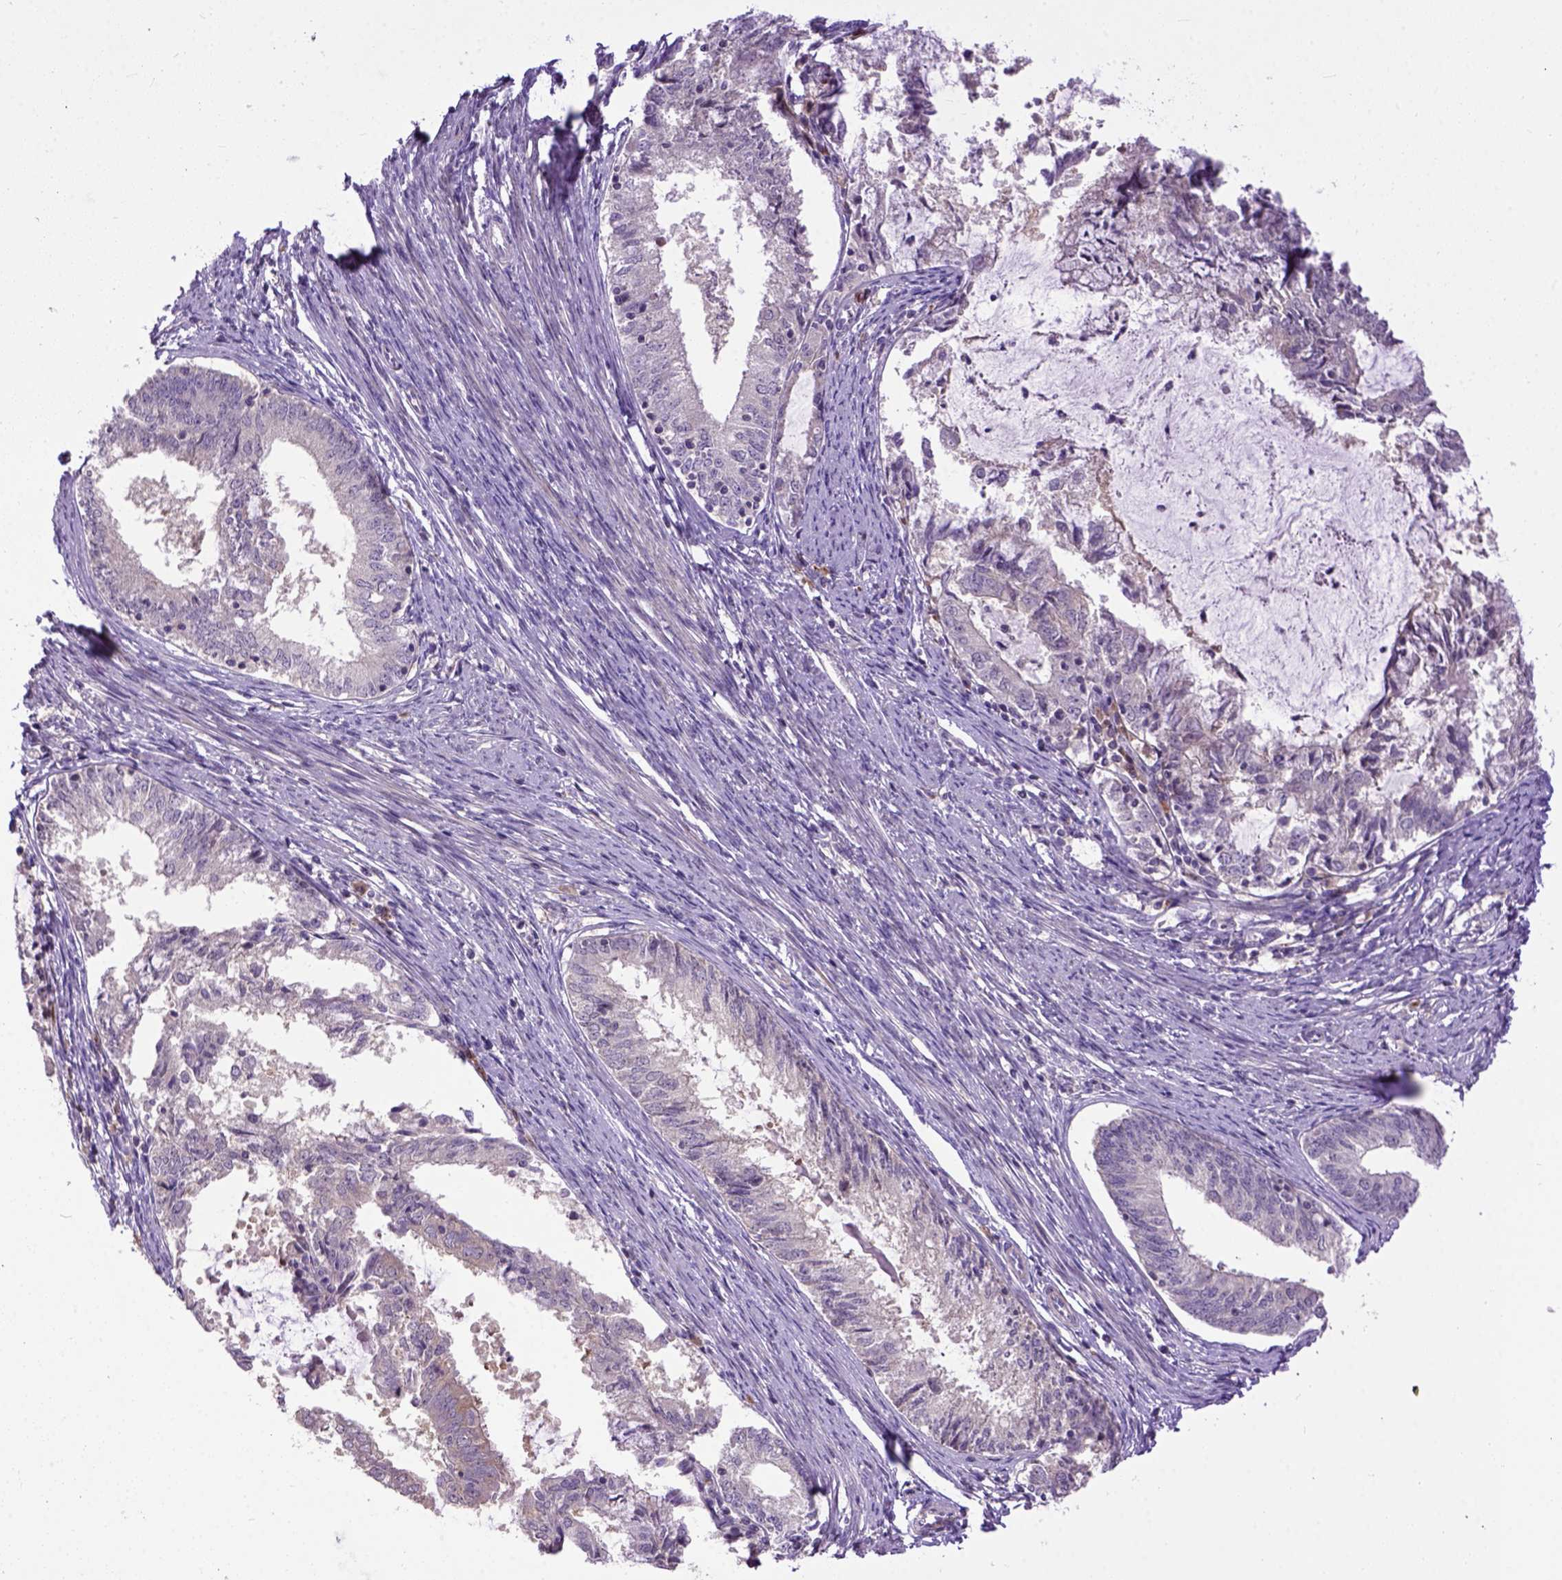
{"staining": {"intensity": "weak", "quantity": "<25%", "location": "cytoplasmic/membranous"}, "tissue": "endometrial cancer", "cell_type": "Tumor cells", "image_type": "cancer", "snomed": [{"axis": "morphology", "description": "Adenocarcinoma, NOS"}, {"axis": "topography", "description": "Endometrium"}], "caption": "There is no significant expression in tumor cells of endometrial cancer.", "gene": "CPNE1", "patient": {"sex": "female", "age": 57}}